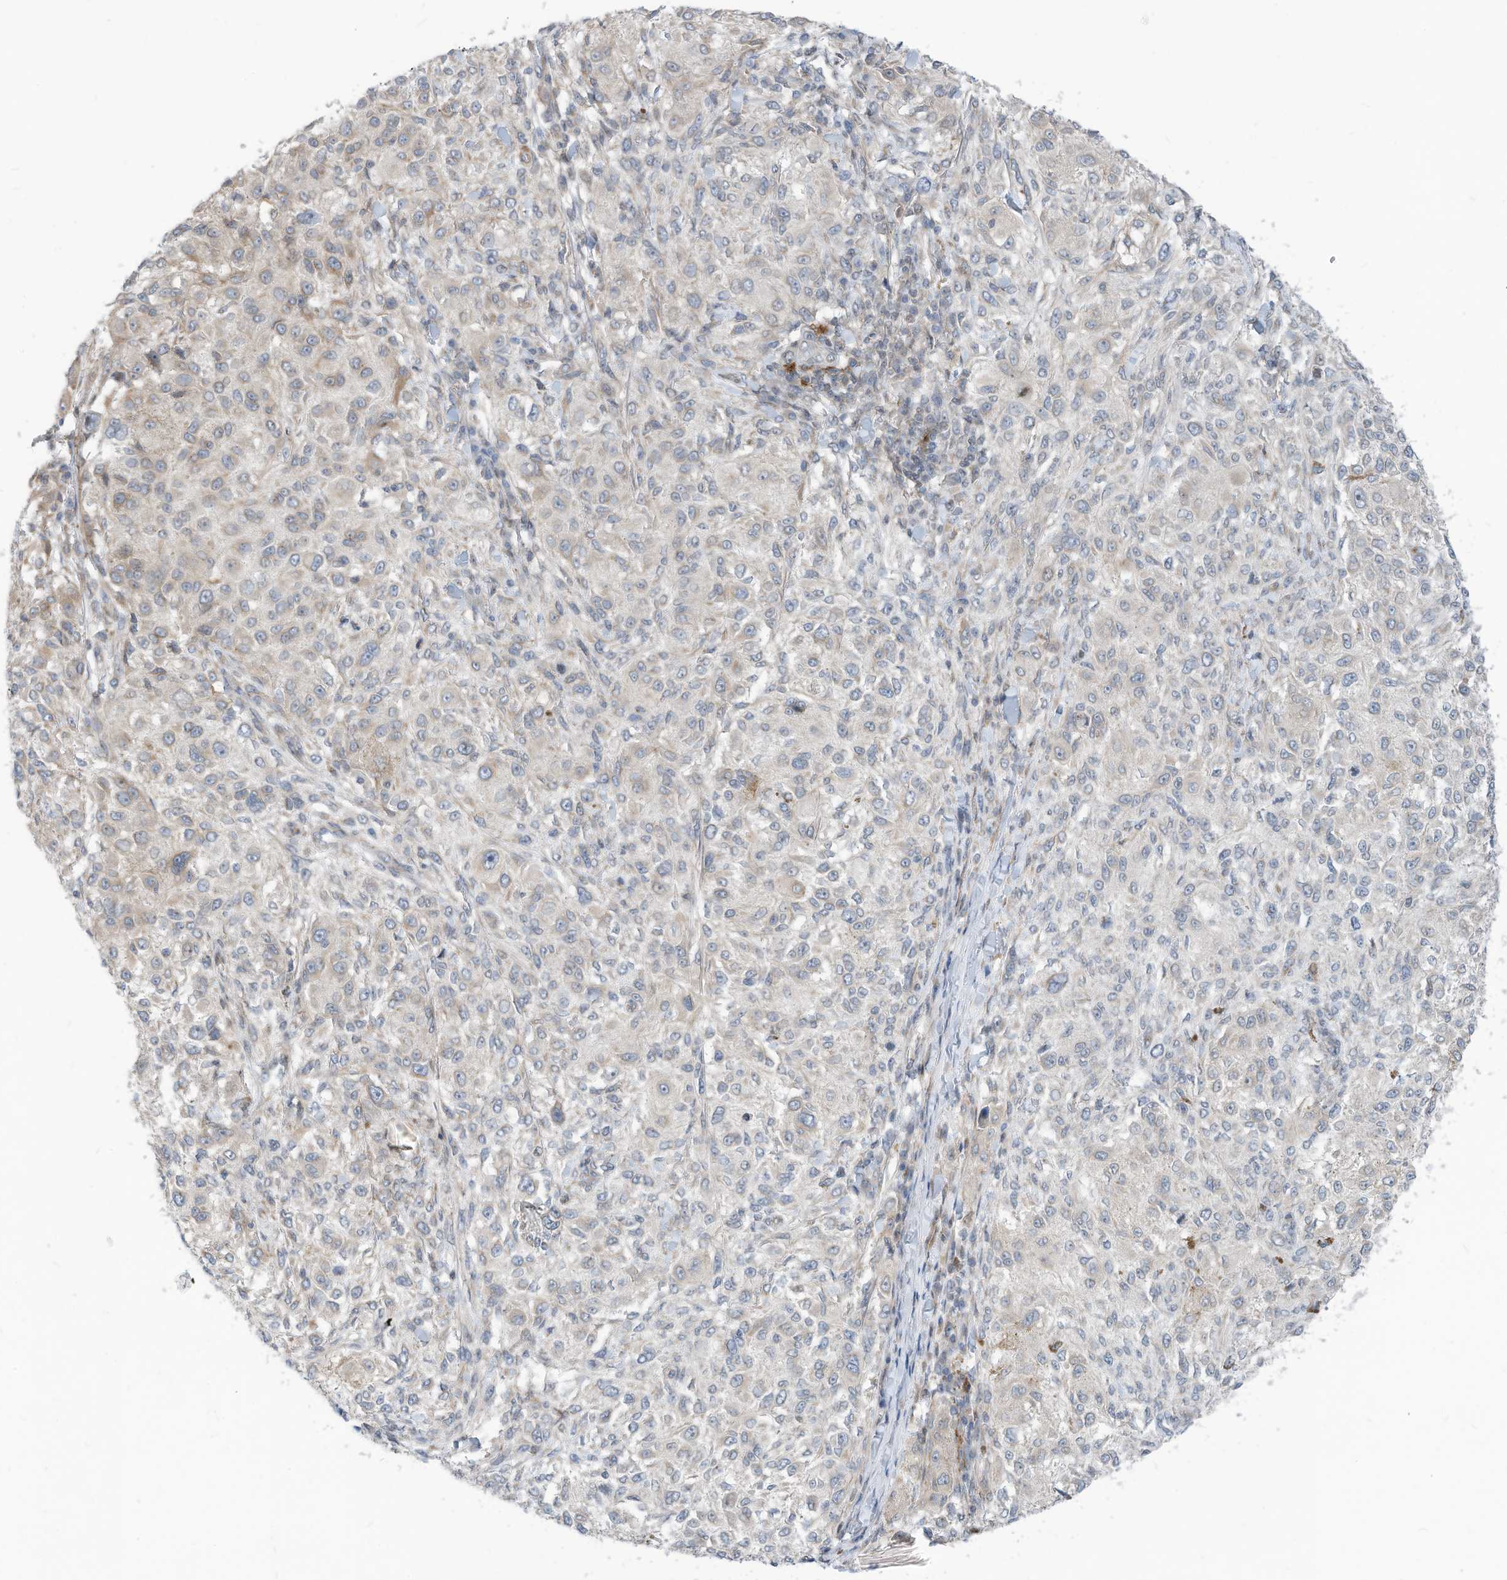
{"staining": {"intensity": "negative", "quantity": "none", "location": "none"}, "tissue": "melanoma", "cell_type": "Tumor cells", "image_type": "cancer", "snomed": [{"axis": "morphology", "description": "Necrosis, NOS"}, {"axis": "morphology", "description": "Malignant melanoma, NOS"}, {"axis": "topography", "description": "Skin"}], "caption": "The photomicrograph shows no staining of tumor cells in malignant melanoma.", "gene": "GPATCH3", "patient": {"sex": "female", "age": 87}}